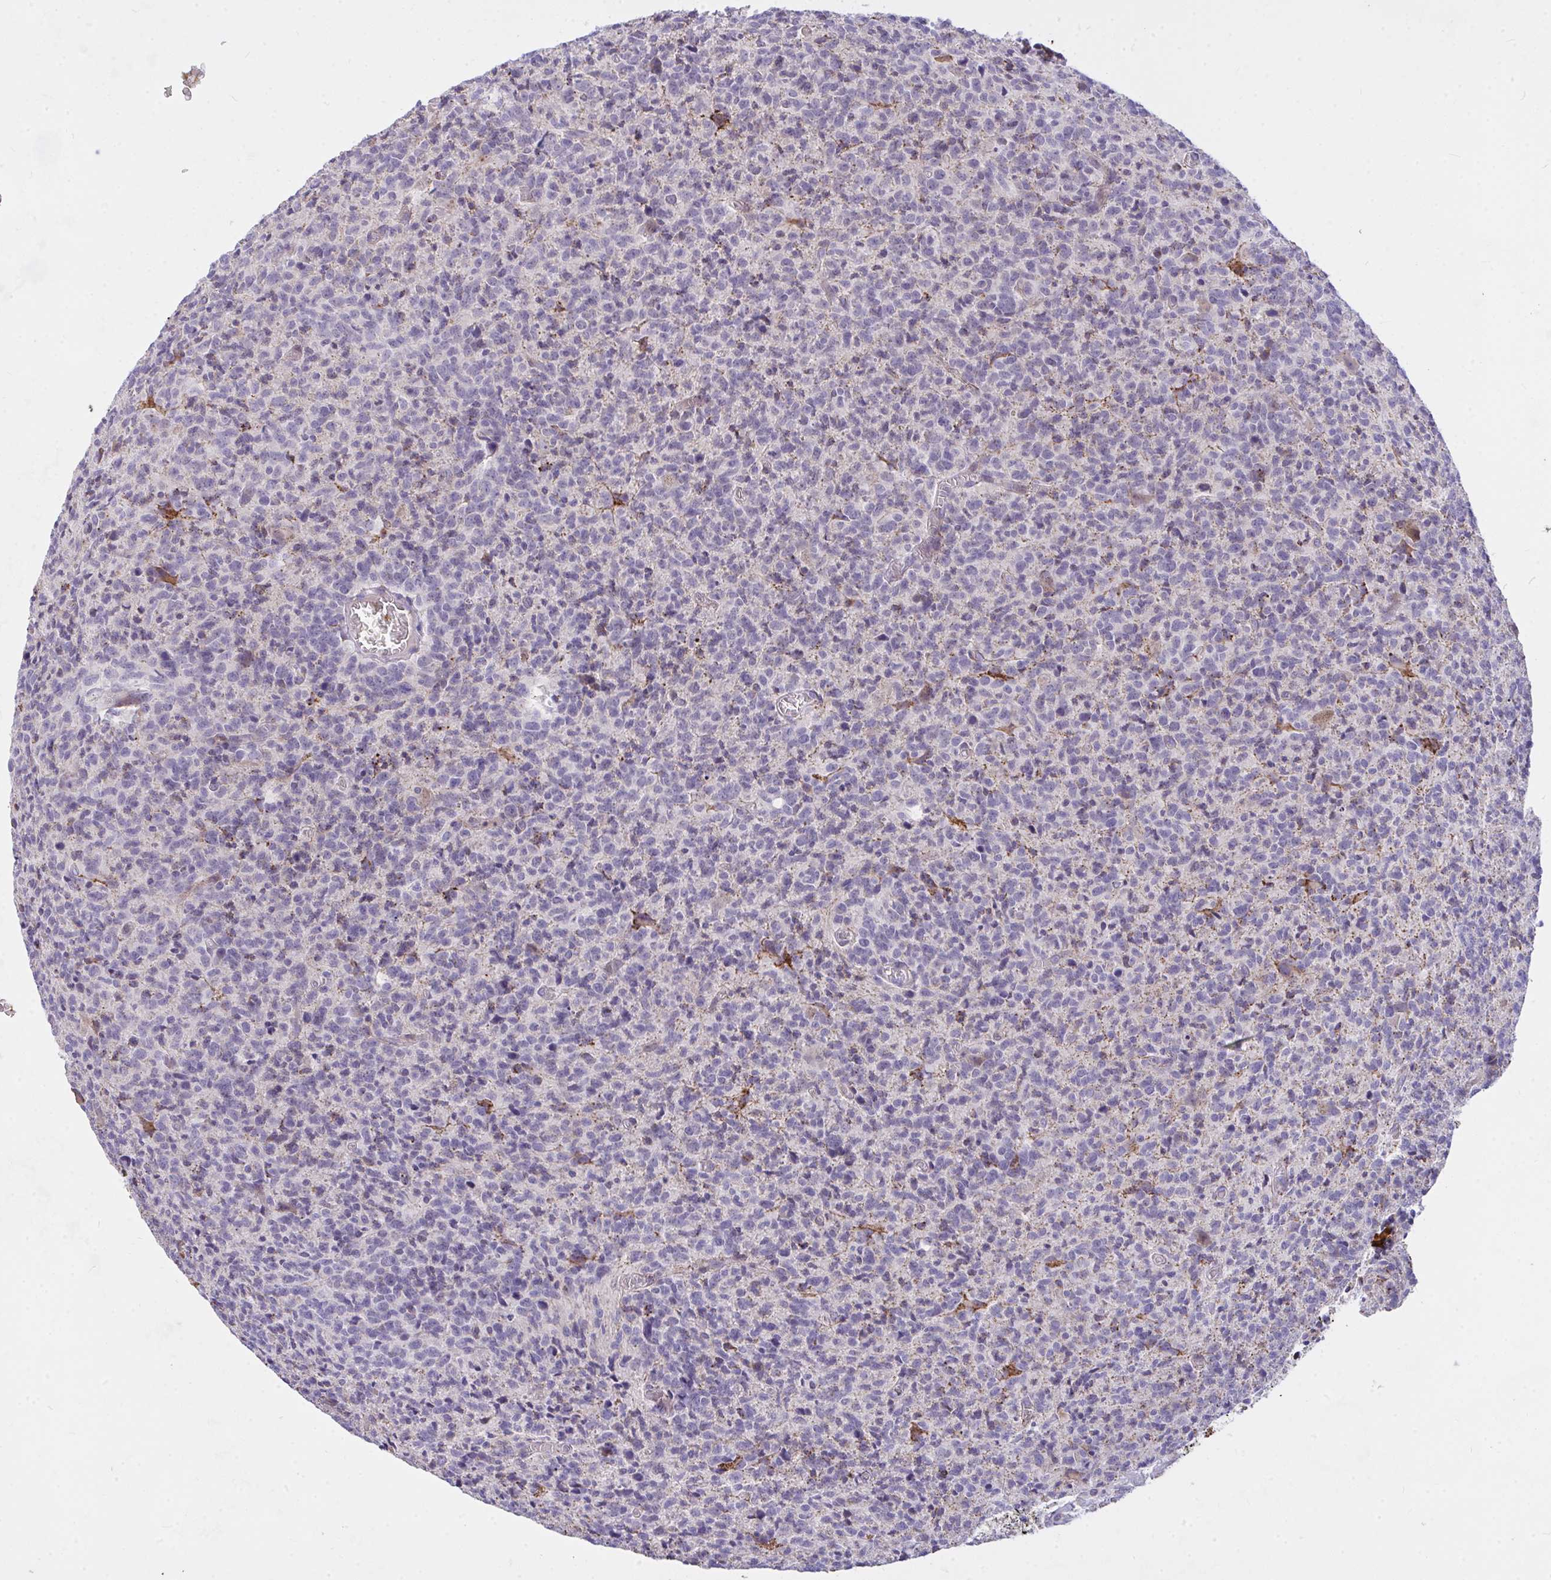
{"staining": {"intensity": "negative", "quantity": "none", "location": "none"}, "tissue": "glioma", "cell_type": "Tumor cells", "image_type": "cancer", "snomed": [{"axis": "morphology", "description": "Glioma, malignant, High grade"}, {"axis": "topography", "description": "Brain"}], "caption": "This image is of malignant glioma (high-grade) stained with immunohistochemistry to label a protein in brown with the nuclei are counter-stained blue. There is no expression in tumor cells. (DAB (3,3'-diaminobenzidine) immunohistochemistry with hematoxylin counter stain).", "gene": "CEP63", "patient": {"sex": "male", "age": 76}}